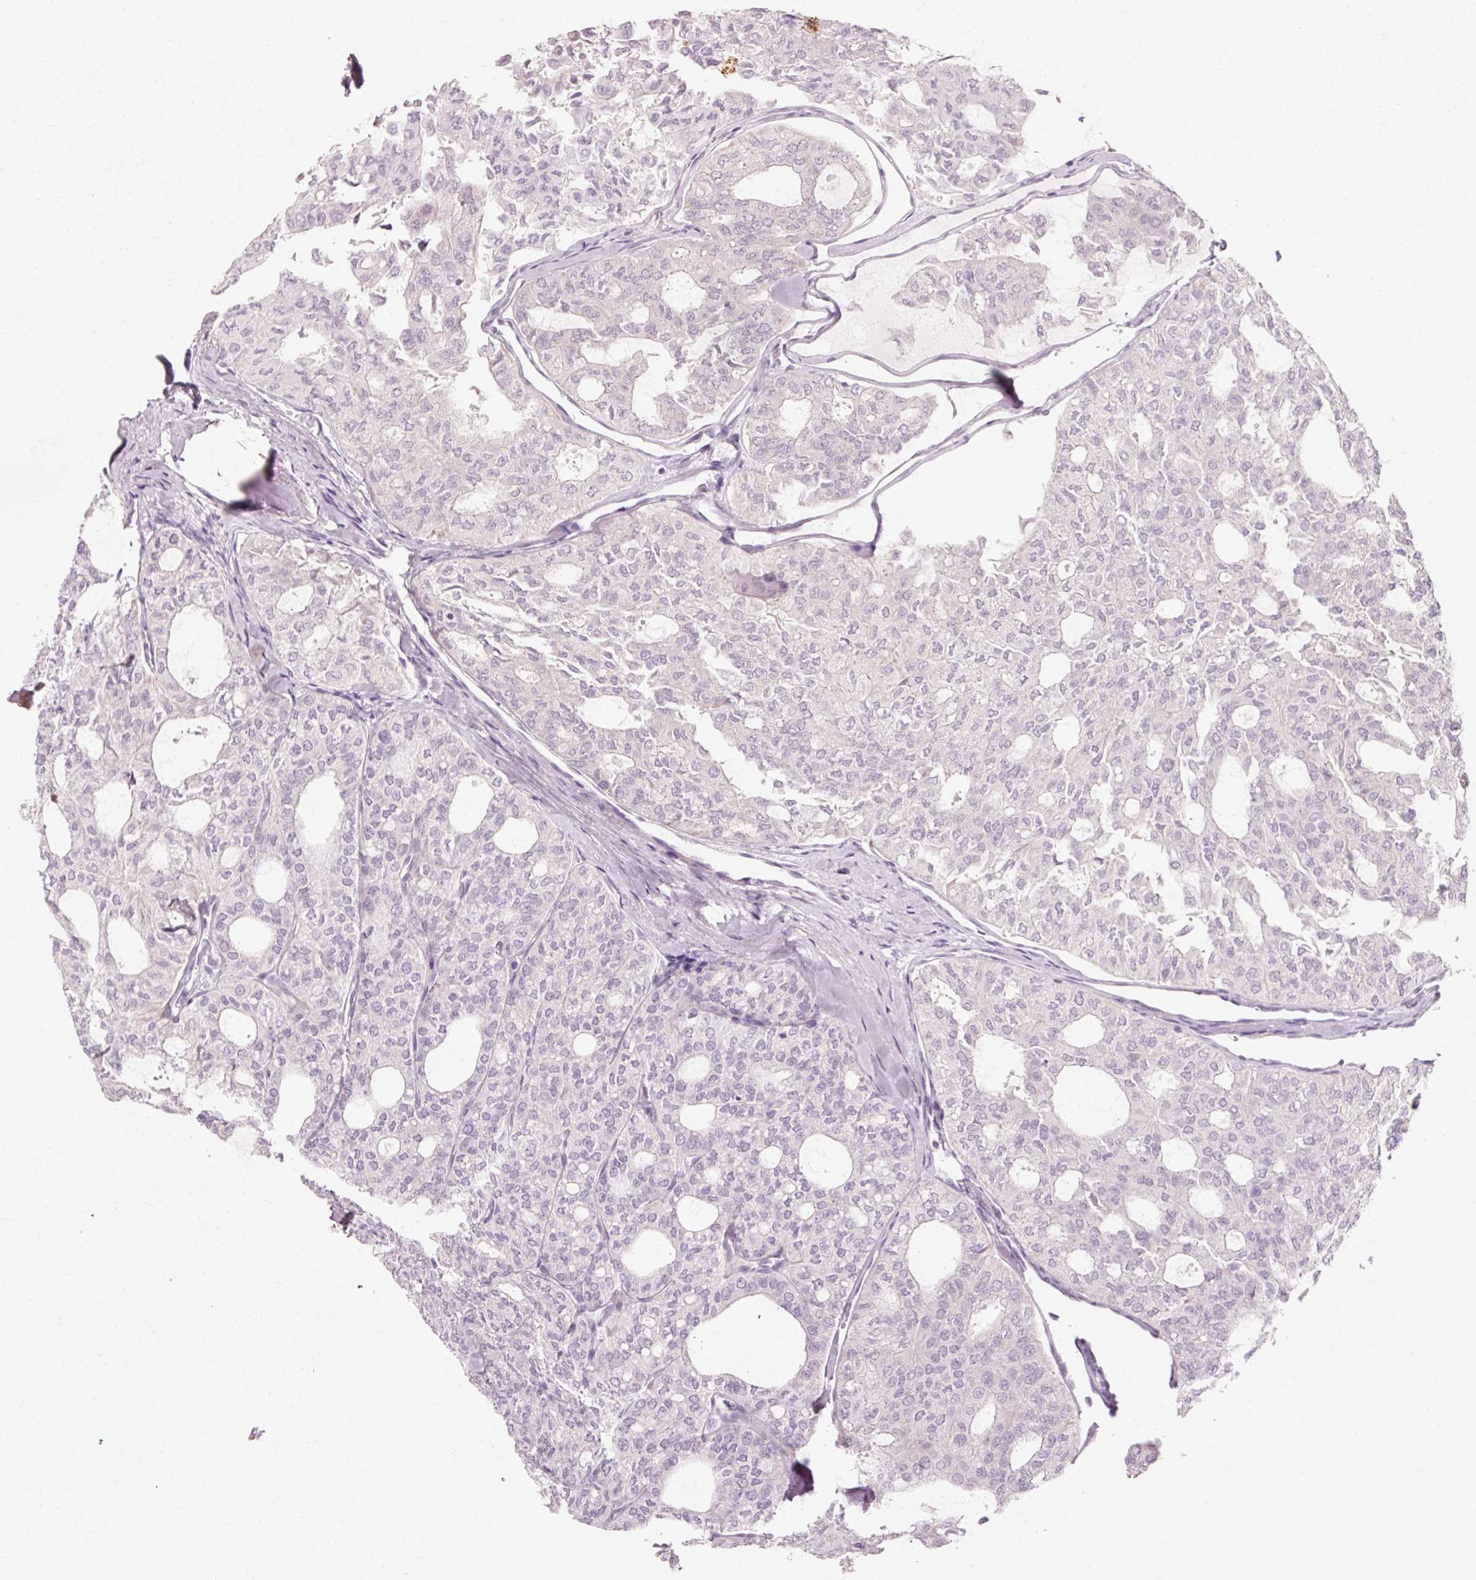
{"staining": {"intensity": "negative", "quantity": "none", "location": "none"}, "tissue": "thyroid cancer", "cell_type": "Tumor cells", "image_type": "cancer", "snomed": [{"axis": "morphology", "description": "Follicular adenoma carcinoma, NOS"}, {"axis": "topography", "description": "Thyroid gland"}], "caption": "An image of human thyroid cancer (follicular adenoma carcinoma) is negative for staining in tumor cells.", "gene": "TRIM73", "patient": {"sex": "male", "age": 75}}